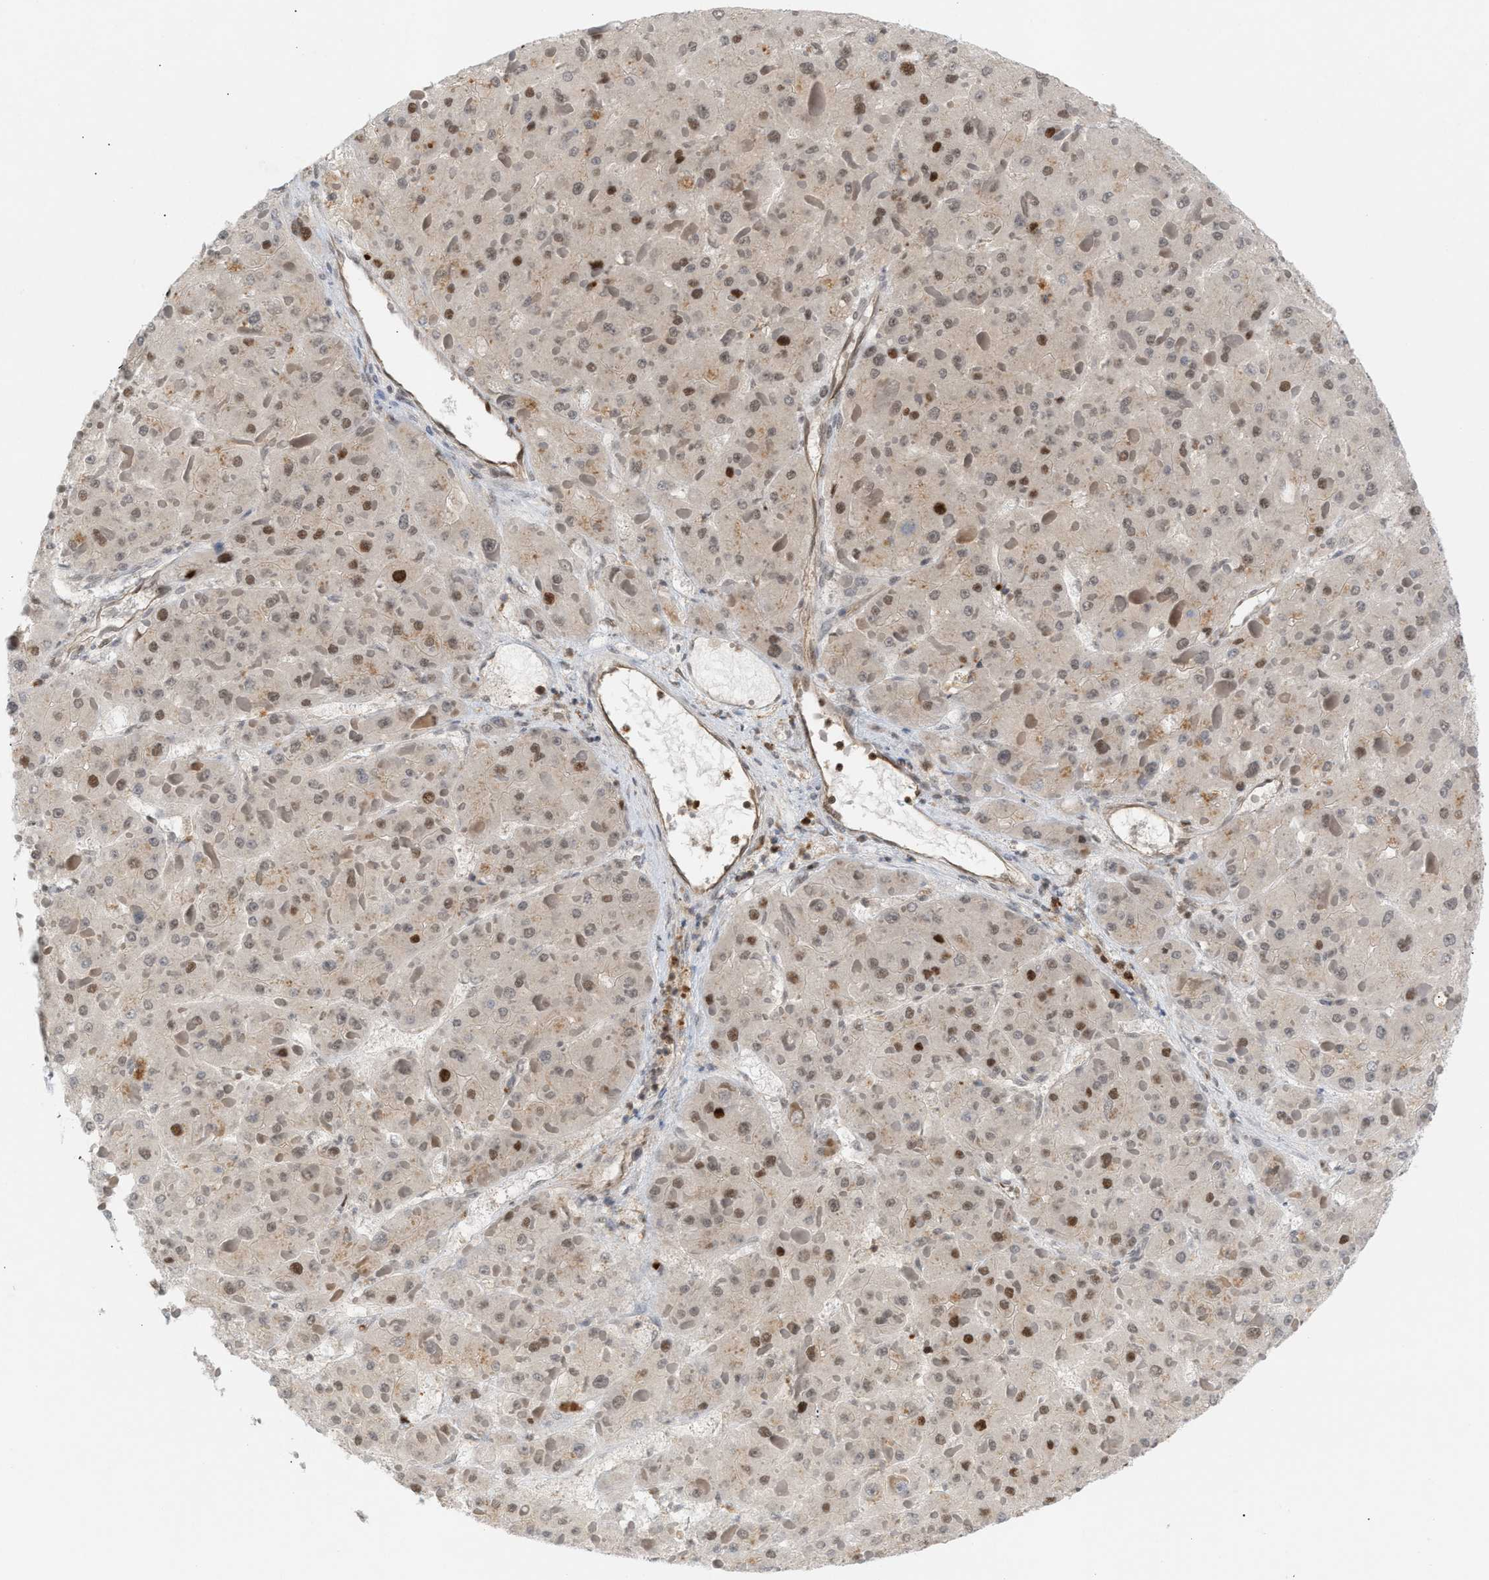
{"staining": {"intensity": "moderate", "quantity": "<25%", "location": "nuclear"}, "tissue": "liver cancer", "cell_type": "Tumor cells", "image_type": "cancer", "snomed": [{"axis": "morphology", "description": "Carcinoma, Hepatocellular, NOS"}, {"axis": "topography", "description": "Liver"}], "caption": "This image exhibits immunohistochemistry (IHC) staining of hepatocellular carcinoma (liver), with low moderate nuclear positivity in about <25% of tumor cells.", "gene": "RNASEK-C17orf49", "patient": {"sex": "female", "age": 73}}